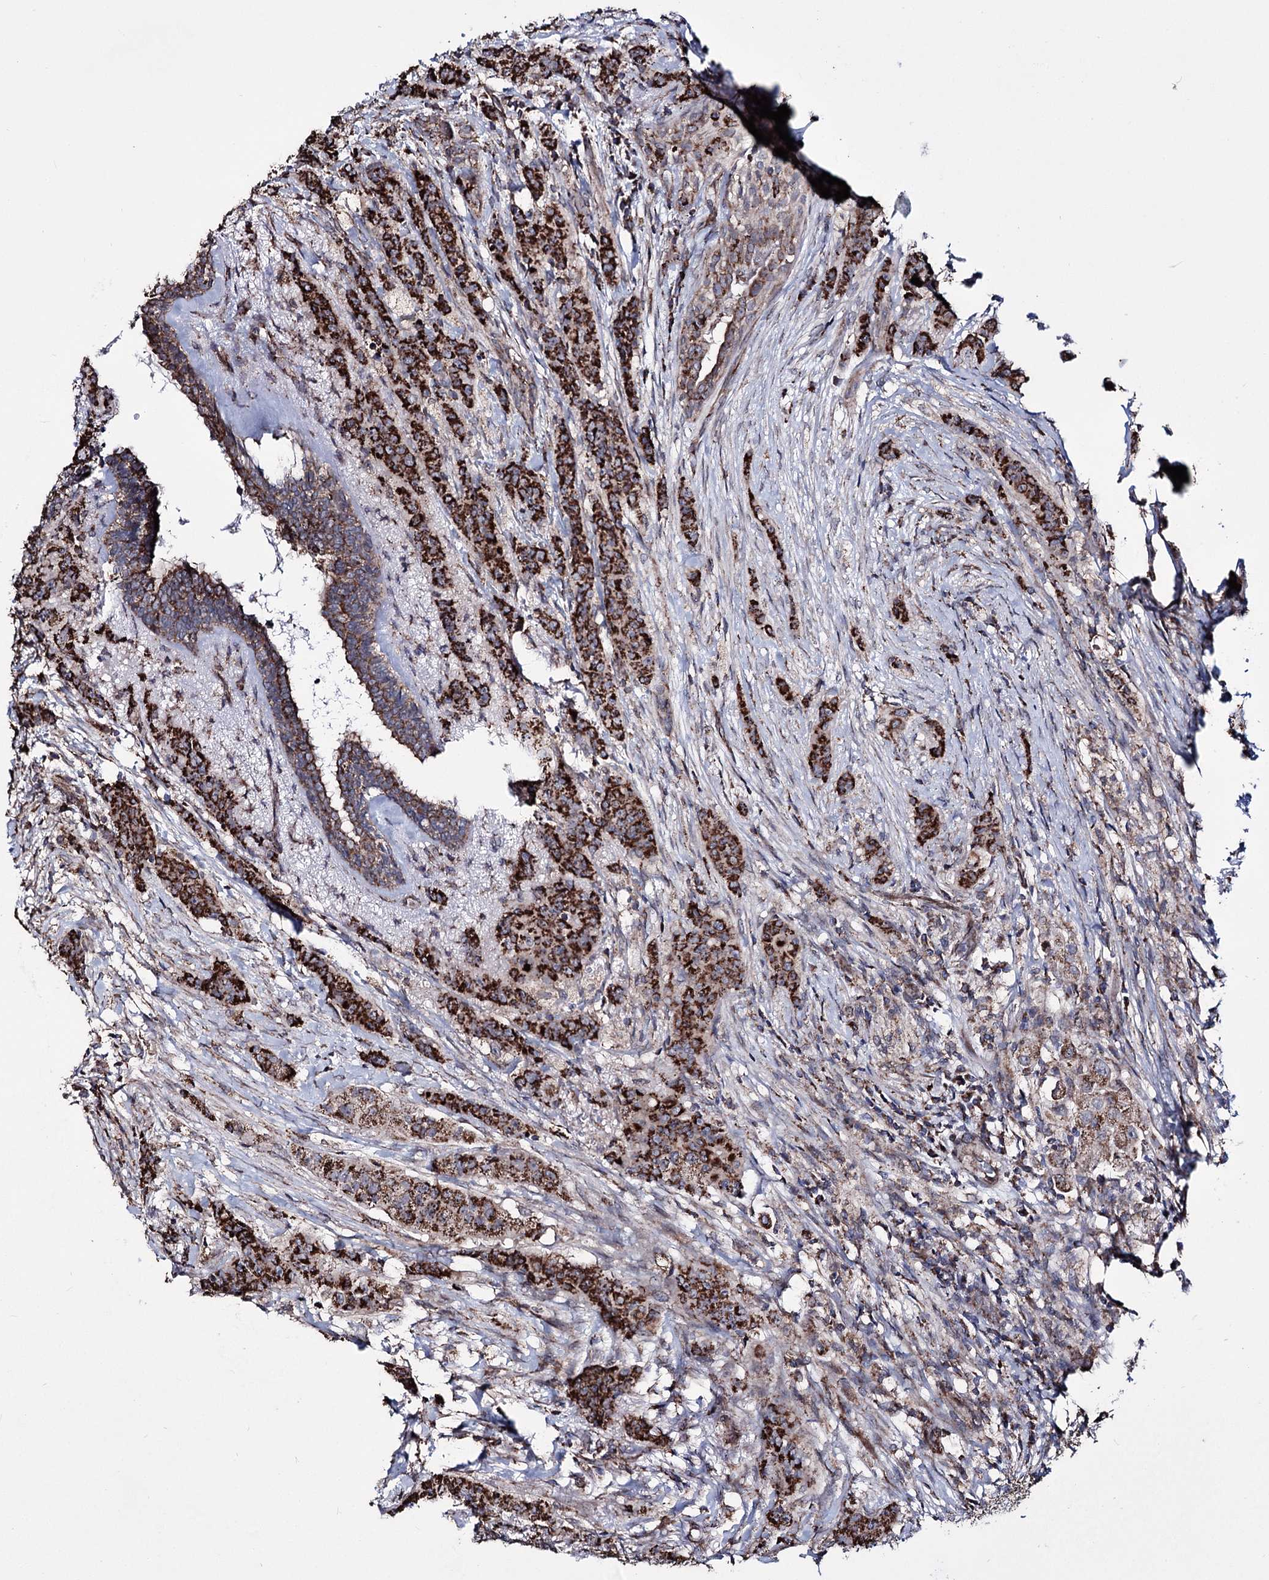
{"staining": {"intensity": "strong", "quantity": ">75%", "location": "cytoplasmic/membranous"}, "tissue": "breast cancer", "cell_type": "Tumor cells", "image_type": "cancer", "snomed": [{"axis": "morphology", "description": "Duct carcinoma"}, {"axis": "topography", "description": "Breast"}], "caption": "Immunohistochemistry staining of breast invasive ductal carcinoma, which reveals high levels of strong cytoplasmic/membranous expression in about >75% of tumor cells indicating strong cytoplasmic/membranous protein positivity. The staining was performed using DAB (brown) for protein detection and nuclei were counterstained in hematoxylin (blue).", "gene": "CREB3L4", "patient": {"sex": "female", "age": 40}}